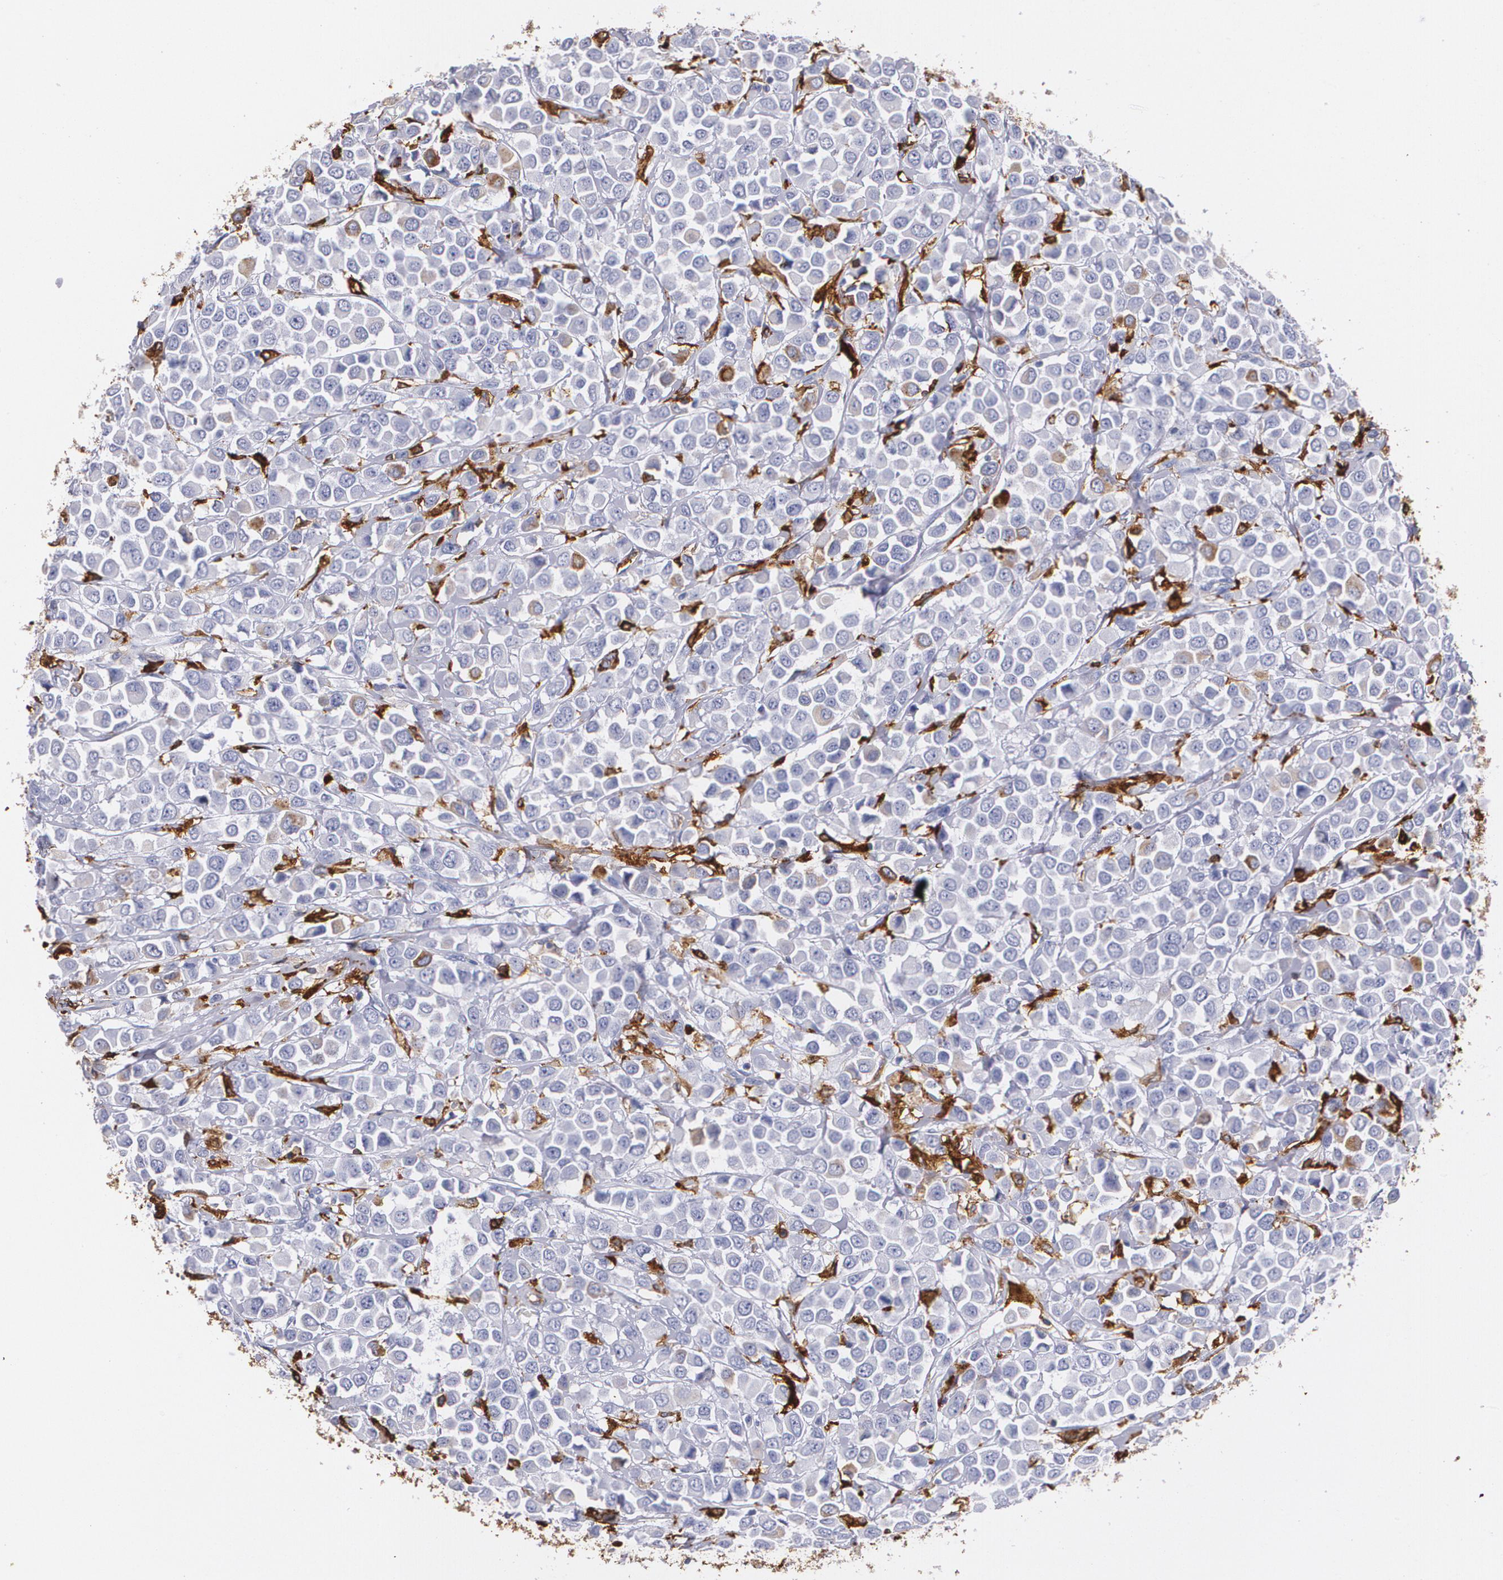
{"staining": {"intensity": "weak", "quantity": "<25%", "location": "cytoplasmic/membranous"}, "tissue": "breast cancer", "cell_type": "Tumor cells", "image_type": "cancer", "snomed": [{"axis": "morphology", "description": "Duct carcinoma"}, {"axis": "topography", "description": "Breast"}], "caption": "IHC photomicrograph of breast invasive ductal carcinoma stained for a protein (brown), which exhibits no positivity in tumor cells.", "gene": "HLA-DRA", "patient": {"sex": "female", "age": 61}}